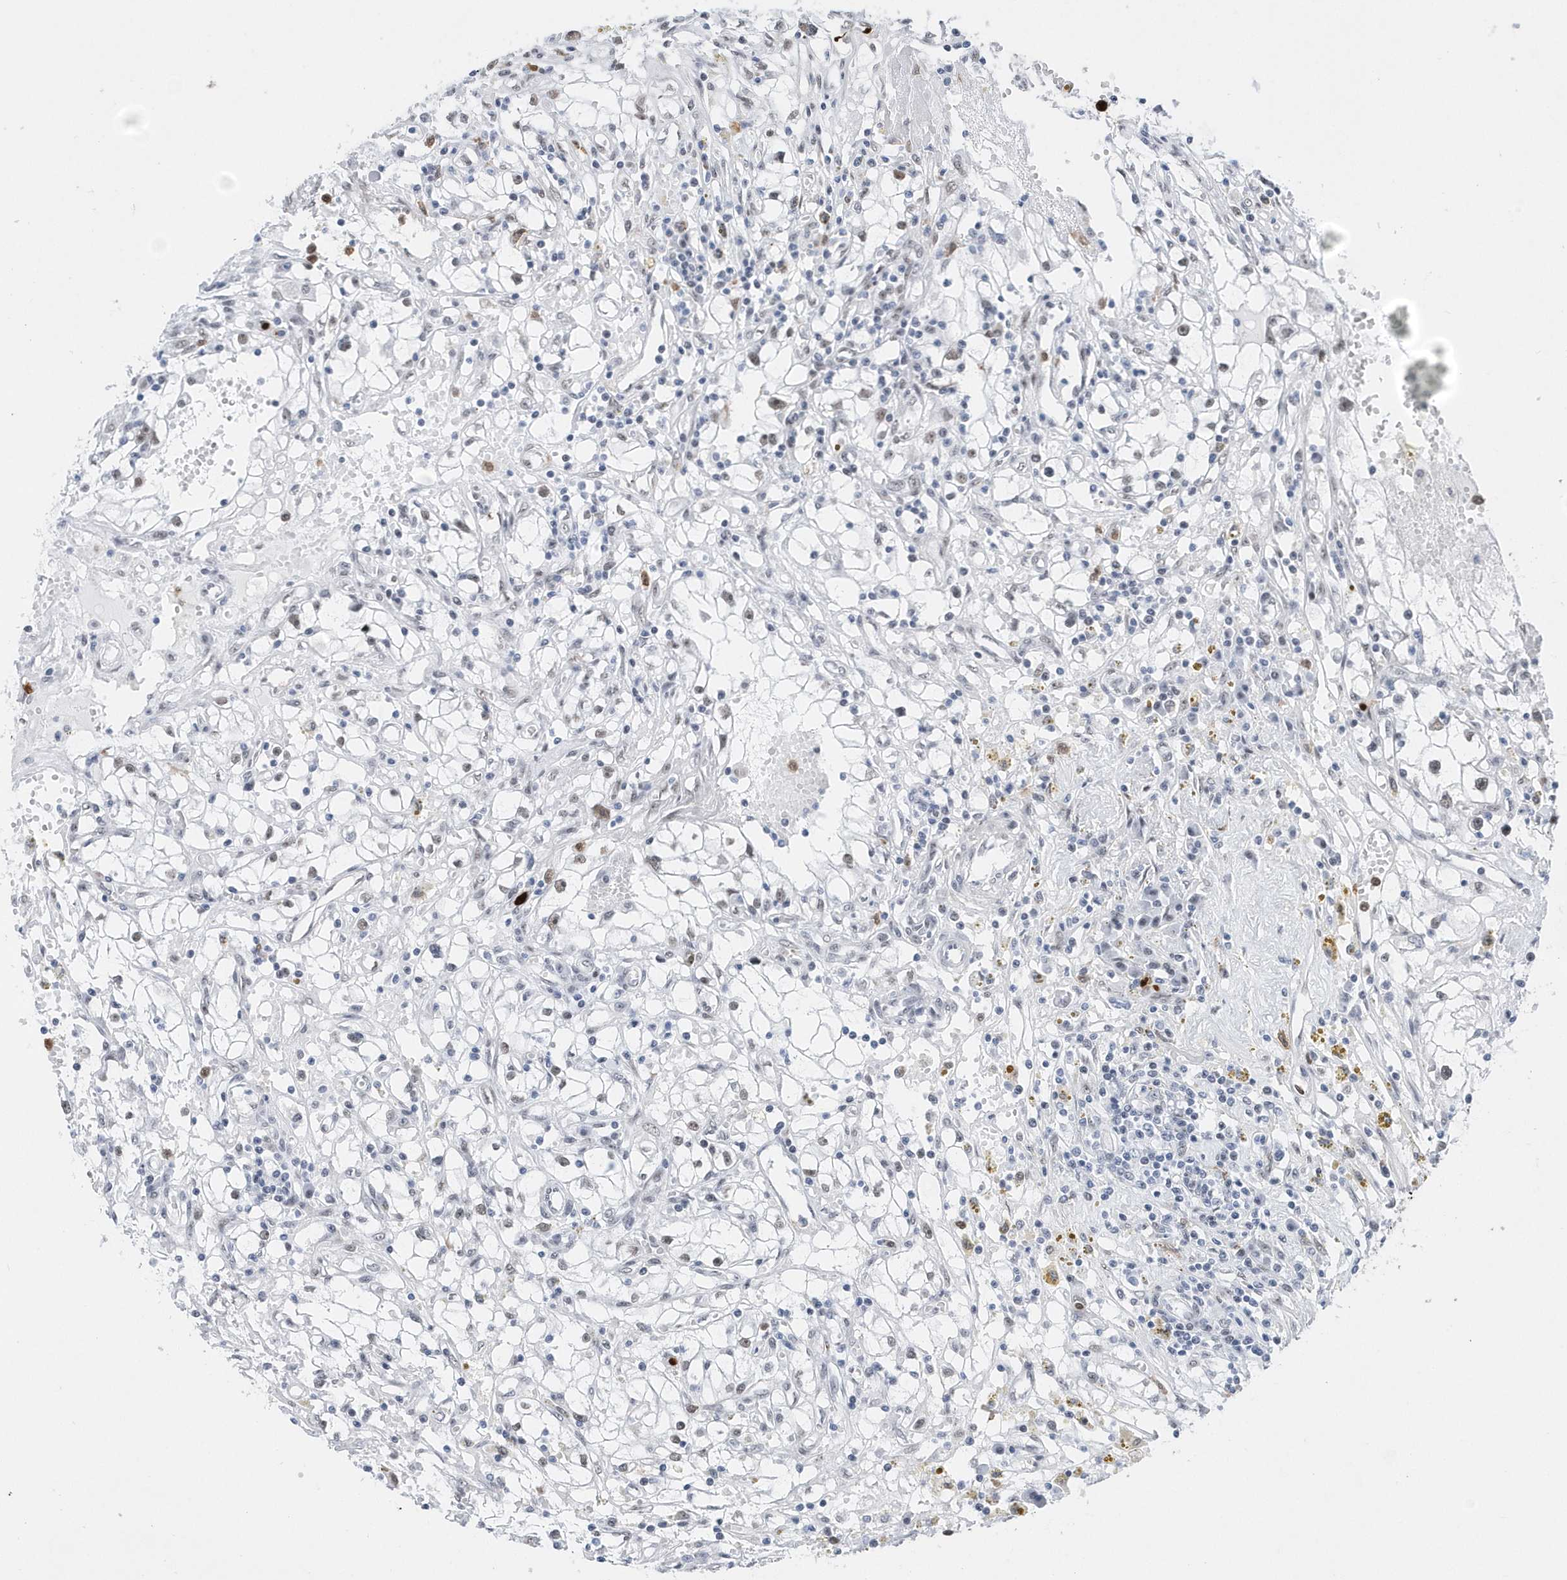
{"staining": {"intensity": "negative", "quantity": "none", "location": "none"}, "tissue": "renal cancer", "cell_type": "Tumor cells", "image_type": "cancer", "snomed": [{"axis": "morphology", "description": "Adenocarcinoma, NOS"}, {"axis": "topography", "description": "Kidney"}], "caption": "A histopathology image of renal cancer (adenocarcinoma) stained for a protein shows no brown staining in tumor cells.", "gene": "RPP30", "patient": {"sex": "male", "age": 56}}